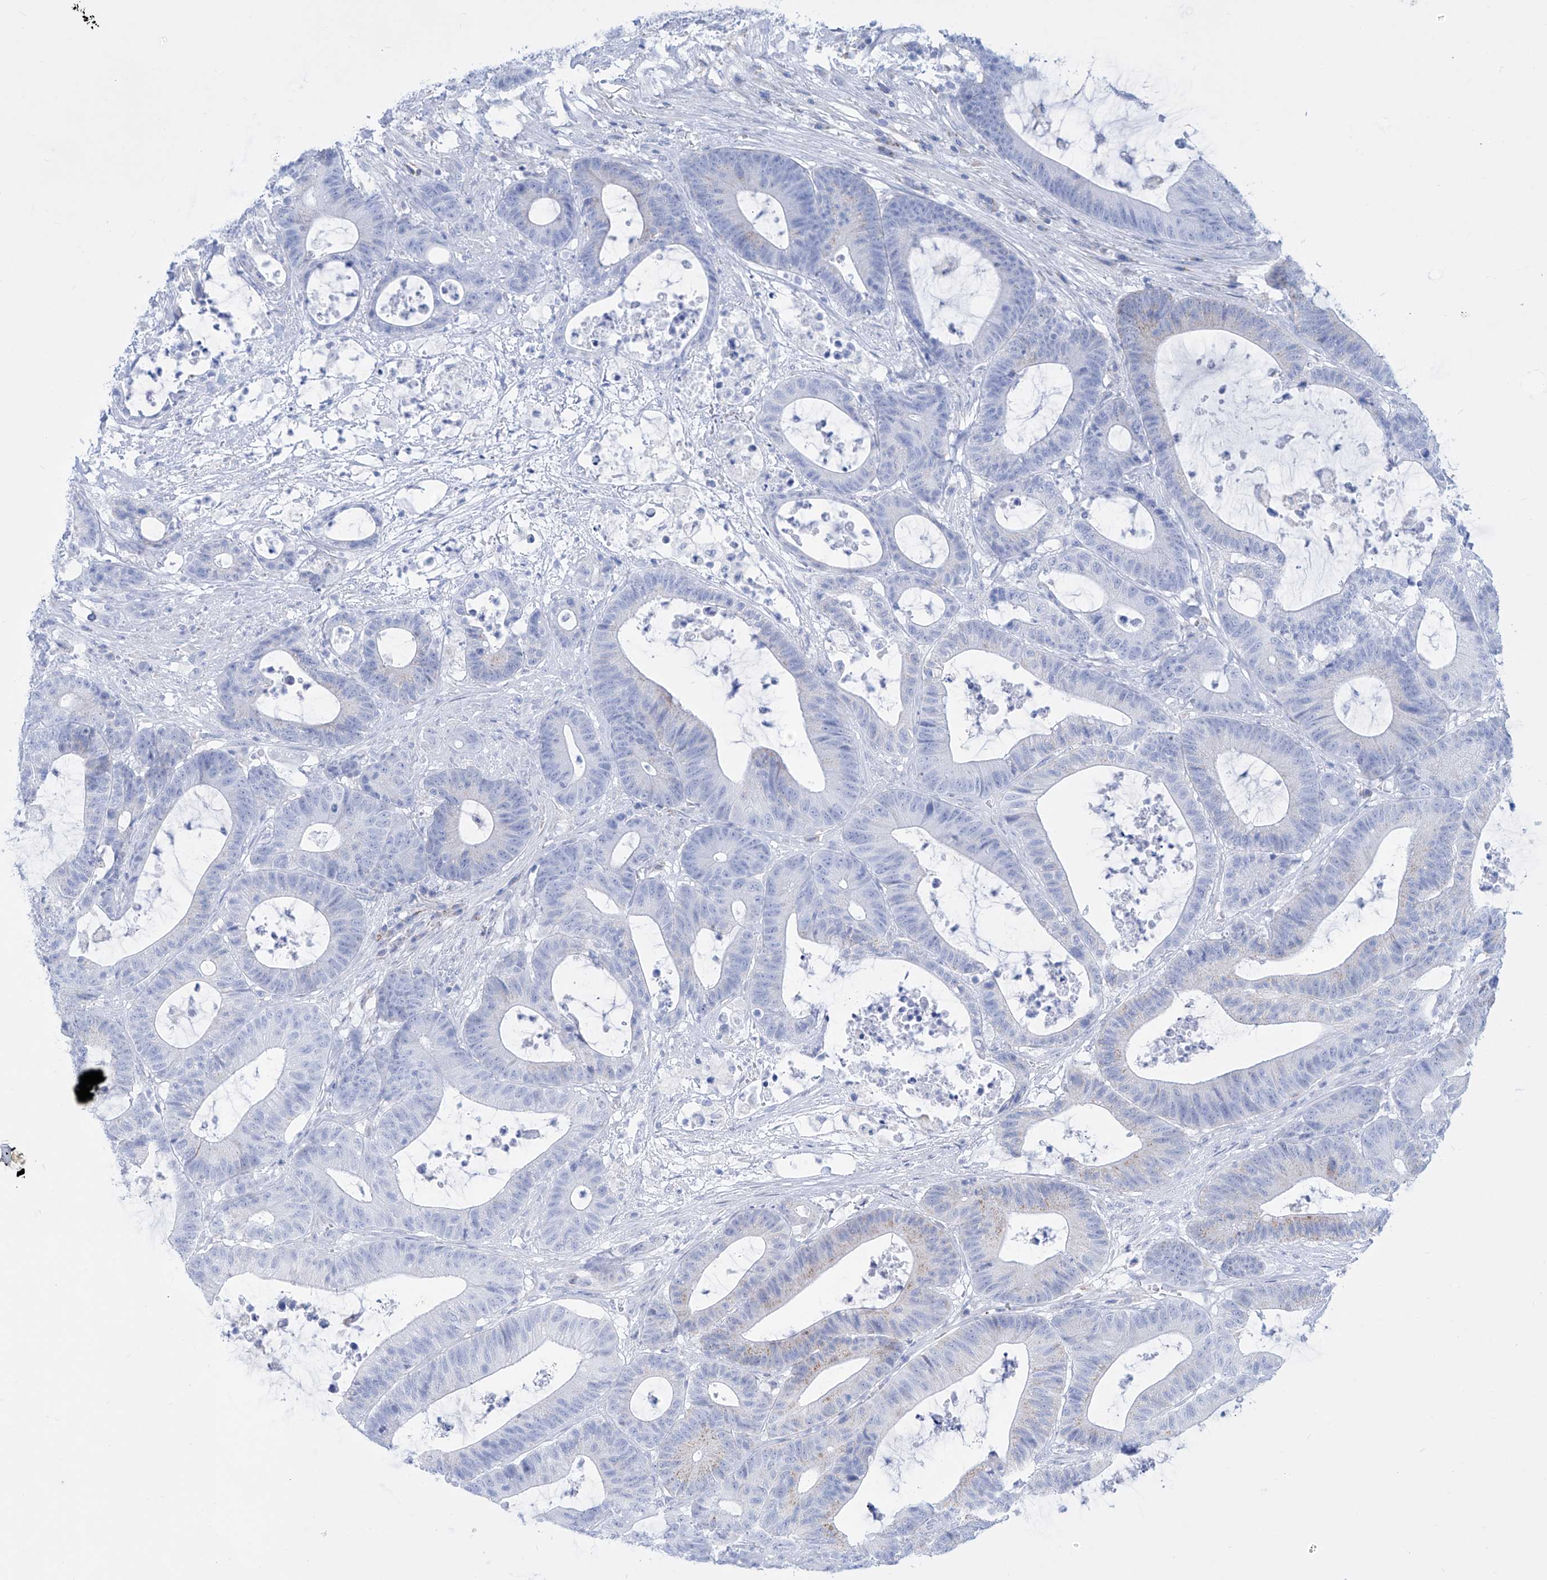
{"staining": {"intensity": "negative", "quantity": "none", "location": "none"}, "tissue": "colorectal cancer", "cell_type": "Tumor cells", "image_type": "cancer", "snomed": [{"axis": "morphology", "description": "Adenocarcinoma, NOS"}, {"axis": "topography", "description": "Colon"}], "caption": "A histopathology image of human colorectal adenocarcinoma is negative for staining in tumor cells.", "gene": "ALDH6A1", "patient": {"sex": "female", "age": 84}}